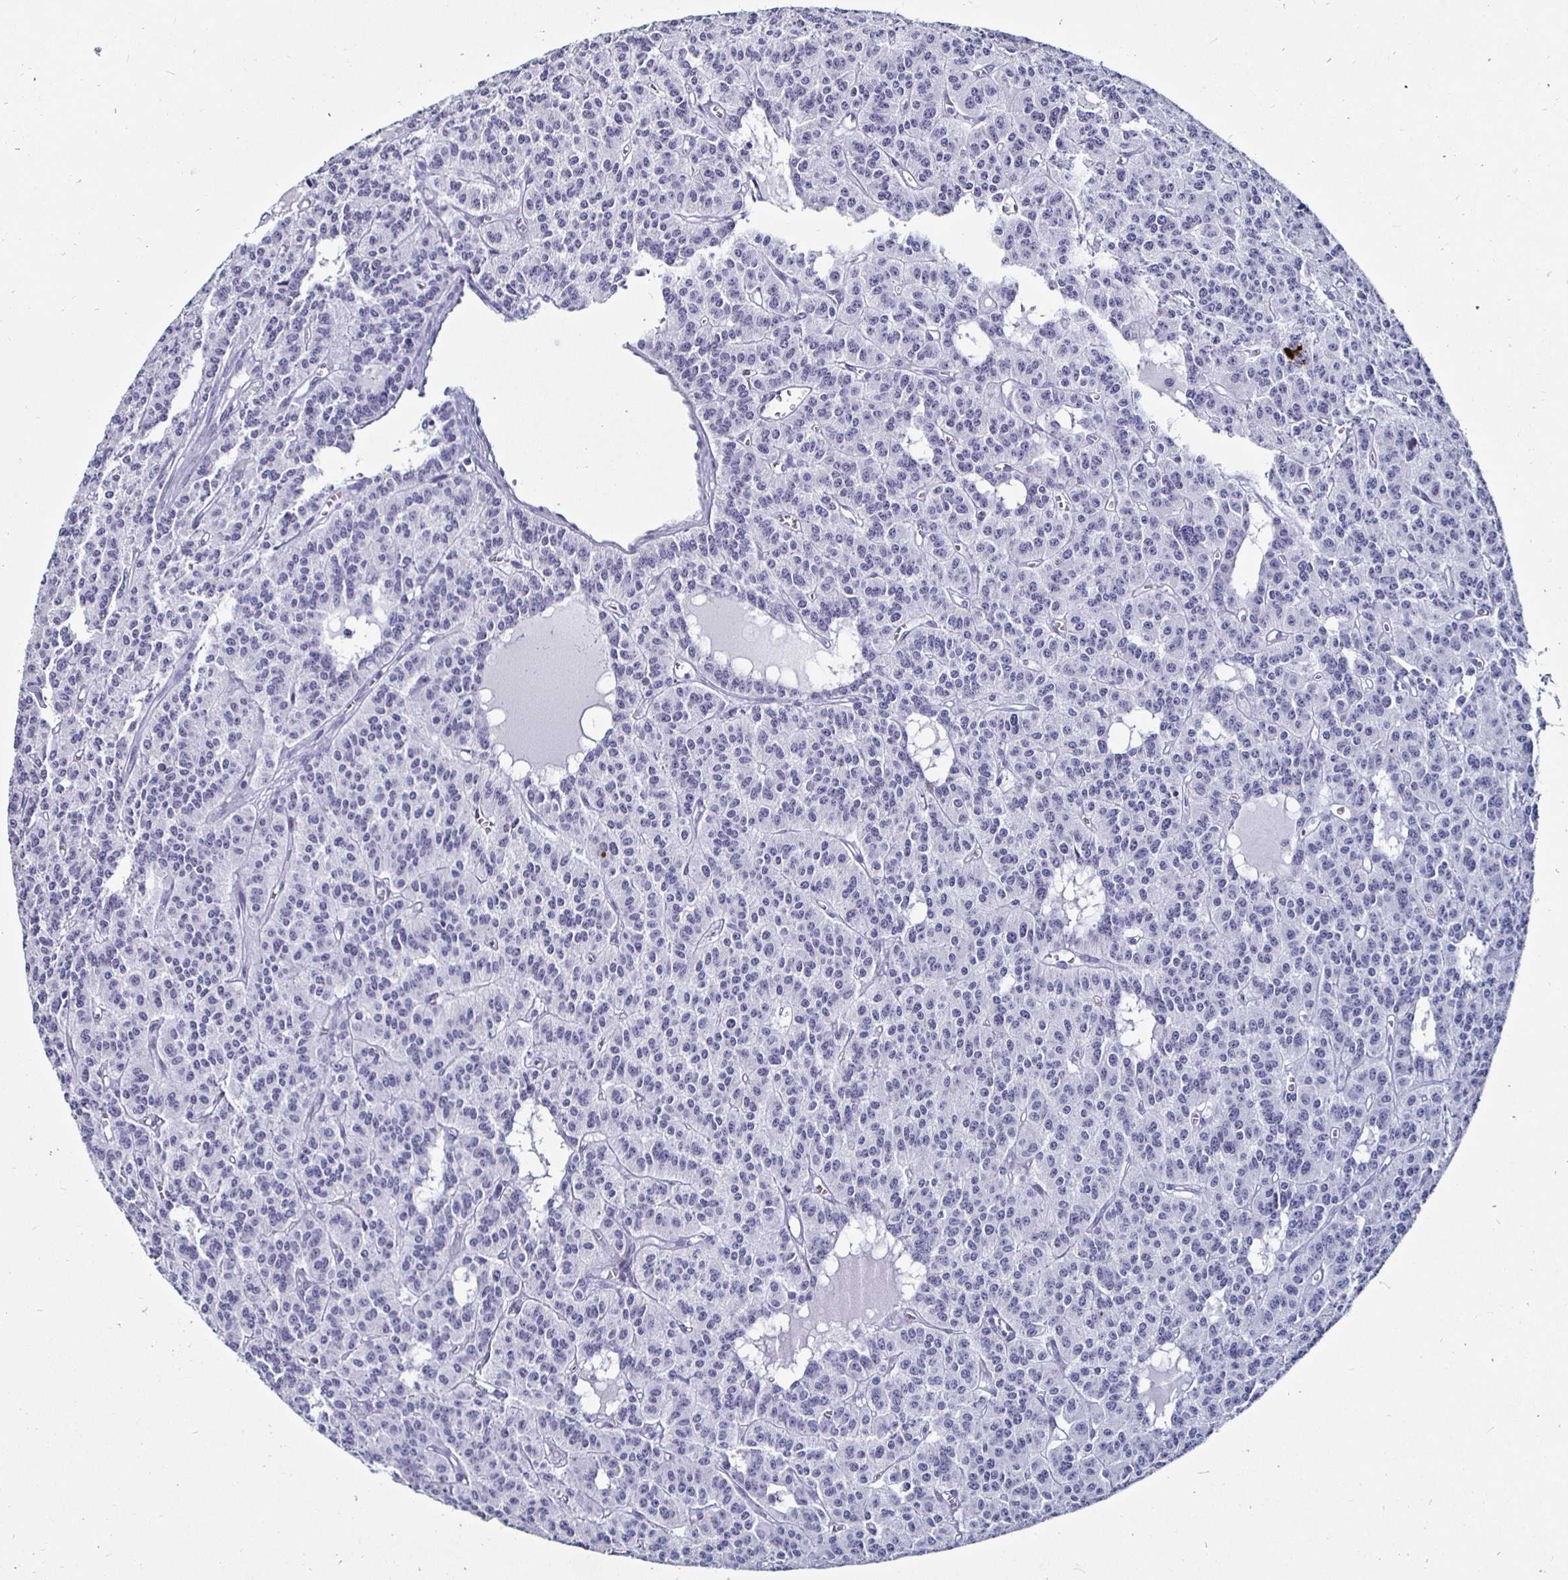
{"staining": {"intensity": "negative", "quantity": "none", "location": "none"}, "tissue": "carcinoid", "cell_type": "Tumor cells", "image_type": "cancer", "snomed": [{"axis": "morphology", "description": "Carcinoid, malignant, NOS"}, {"axis": "topography", "description": "Lung"}], "caption": "DAB immunohistochemical staining of human carcinoid shows no significant positivity in tumor cells. Brightfield microscopy of IHC stained with DAB (brown) and hematoxylin (blue), captured at high magnification.", "gene": "KRT4", "patient": {"sex": "female", "age": 71}}